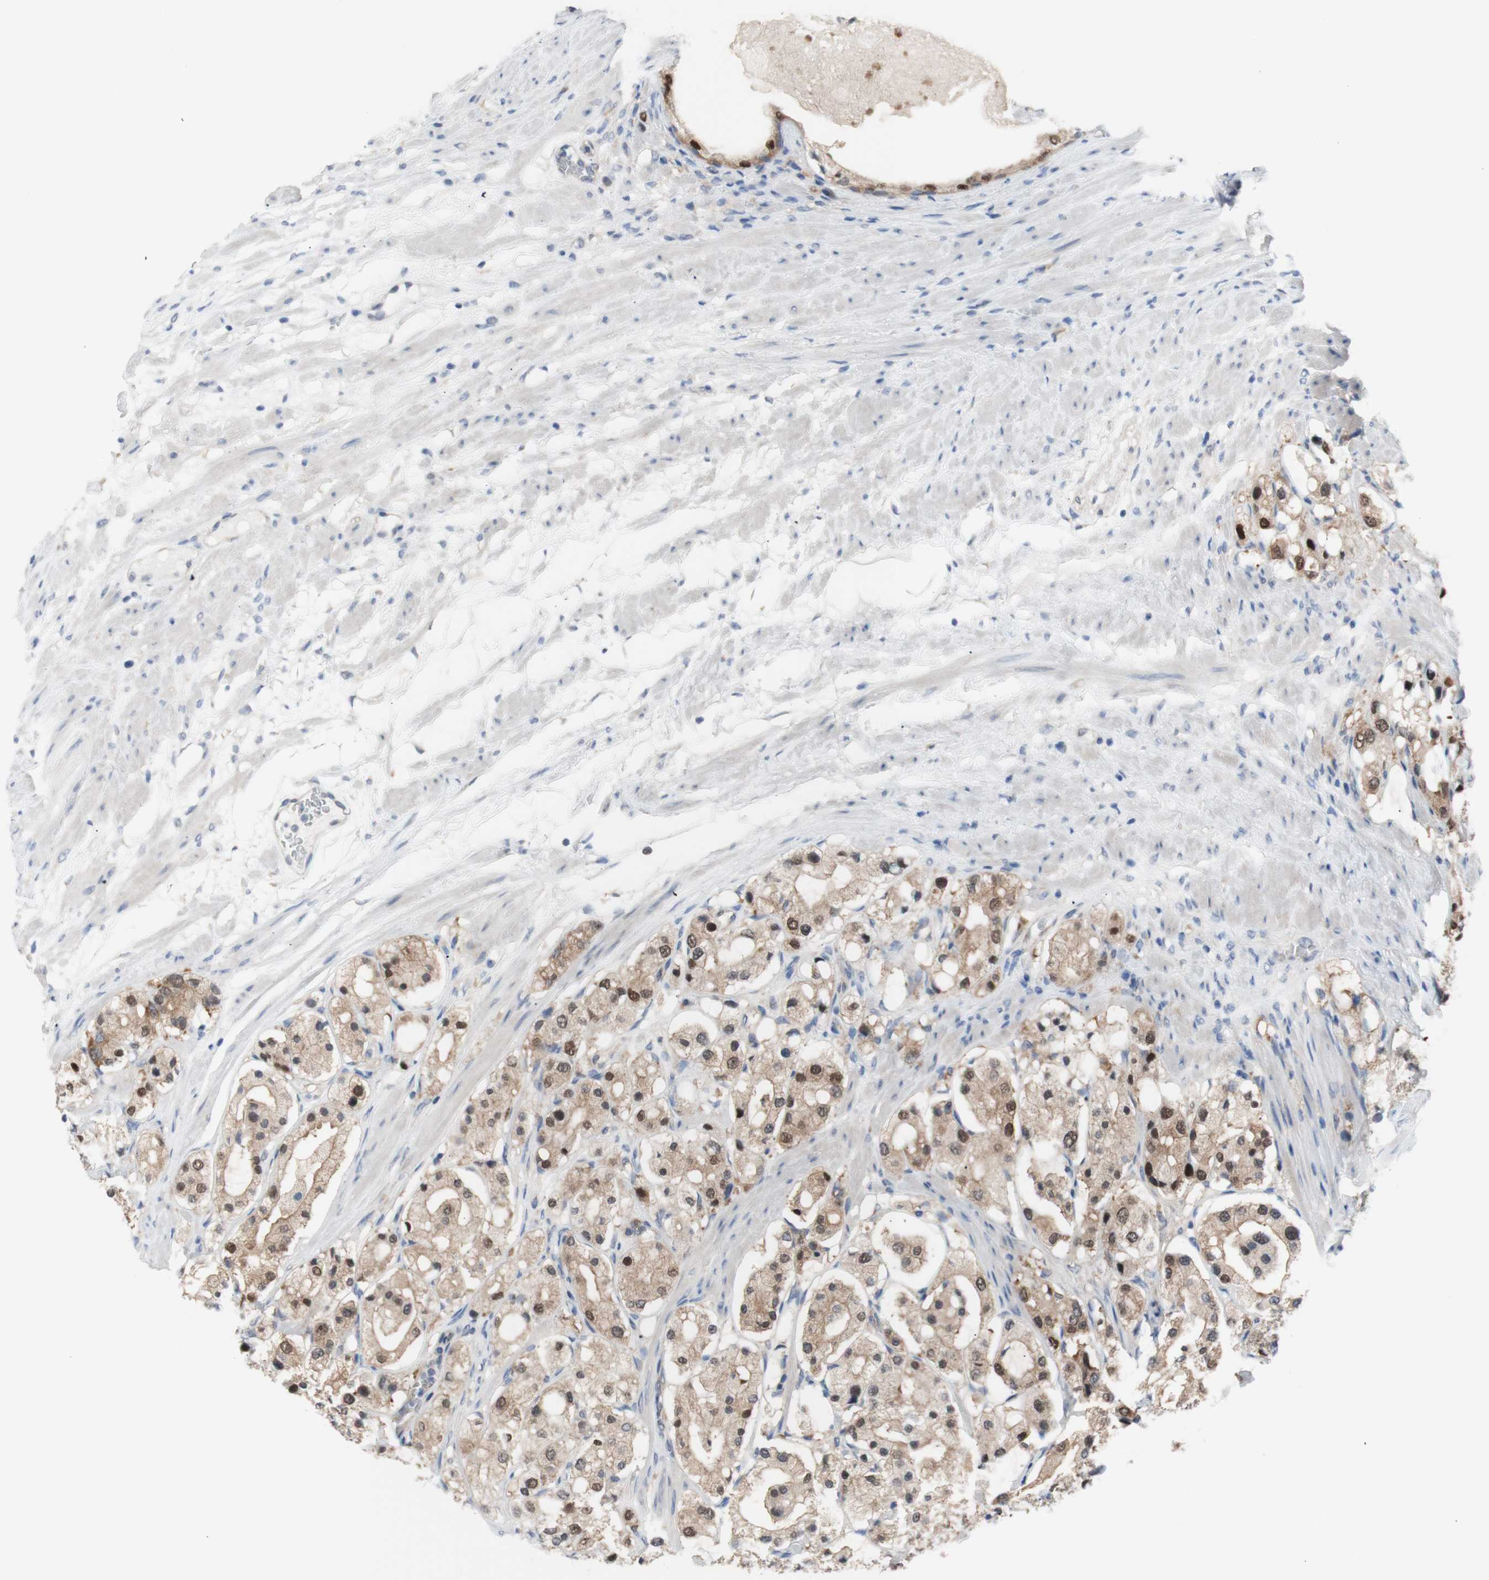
{"staining": {"intensity": "moderate", "quantity": "<25%", "location": "cytoplasmic/membranous,nuclear"}, "tissue": "prostate cancer", "cell_type": "Tumor cells", "image_type": "cancer", "snomed": [{"axis": "morphology", "description": "Adenocarcinoma, High grade"}, {"axis": "topography", "description": "Prostate"}], "caption": "Immunohistochemical staining of human prostate cancer displays moderate cytoplasmic/membranous and nuclear protein positivity in approximately <25% of tumor cells.", "gene": "PRMT5", "patient": {"sex": "male", "age": 65}}